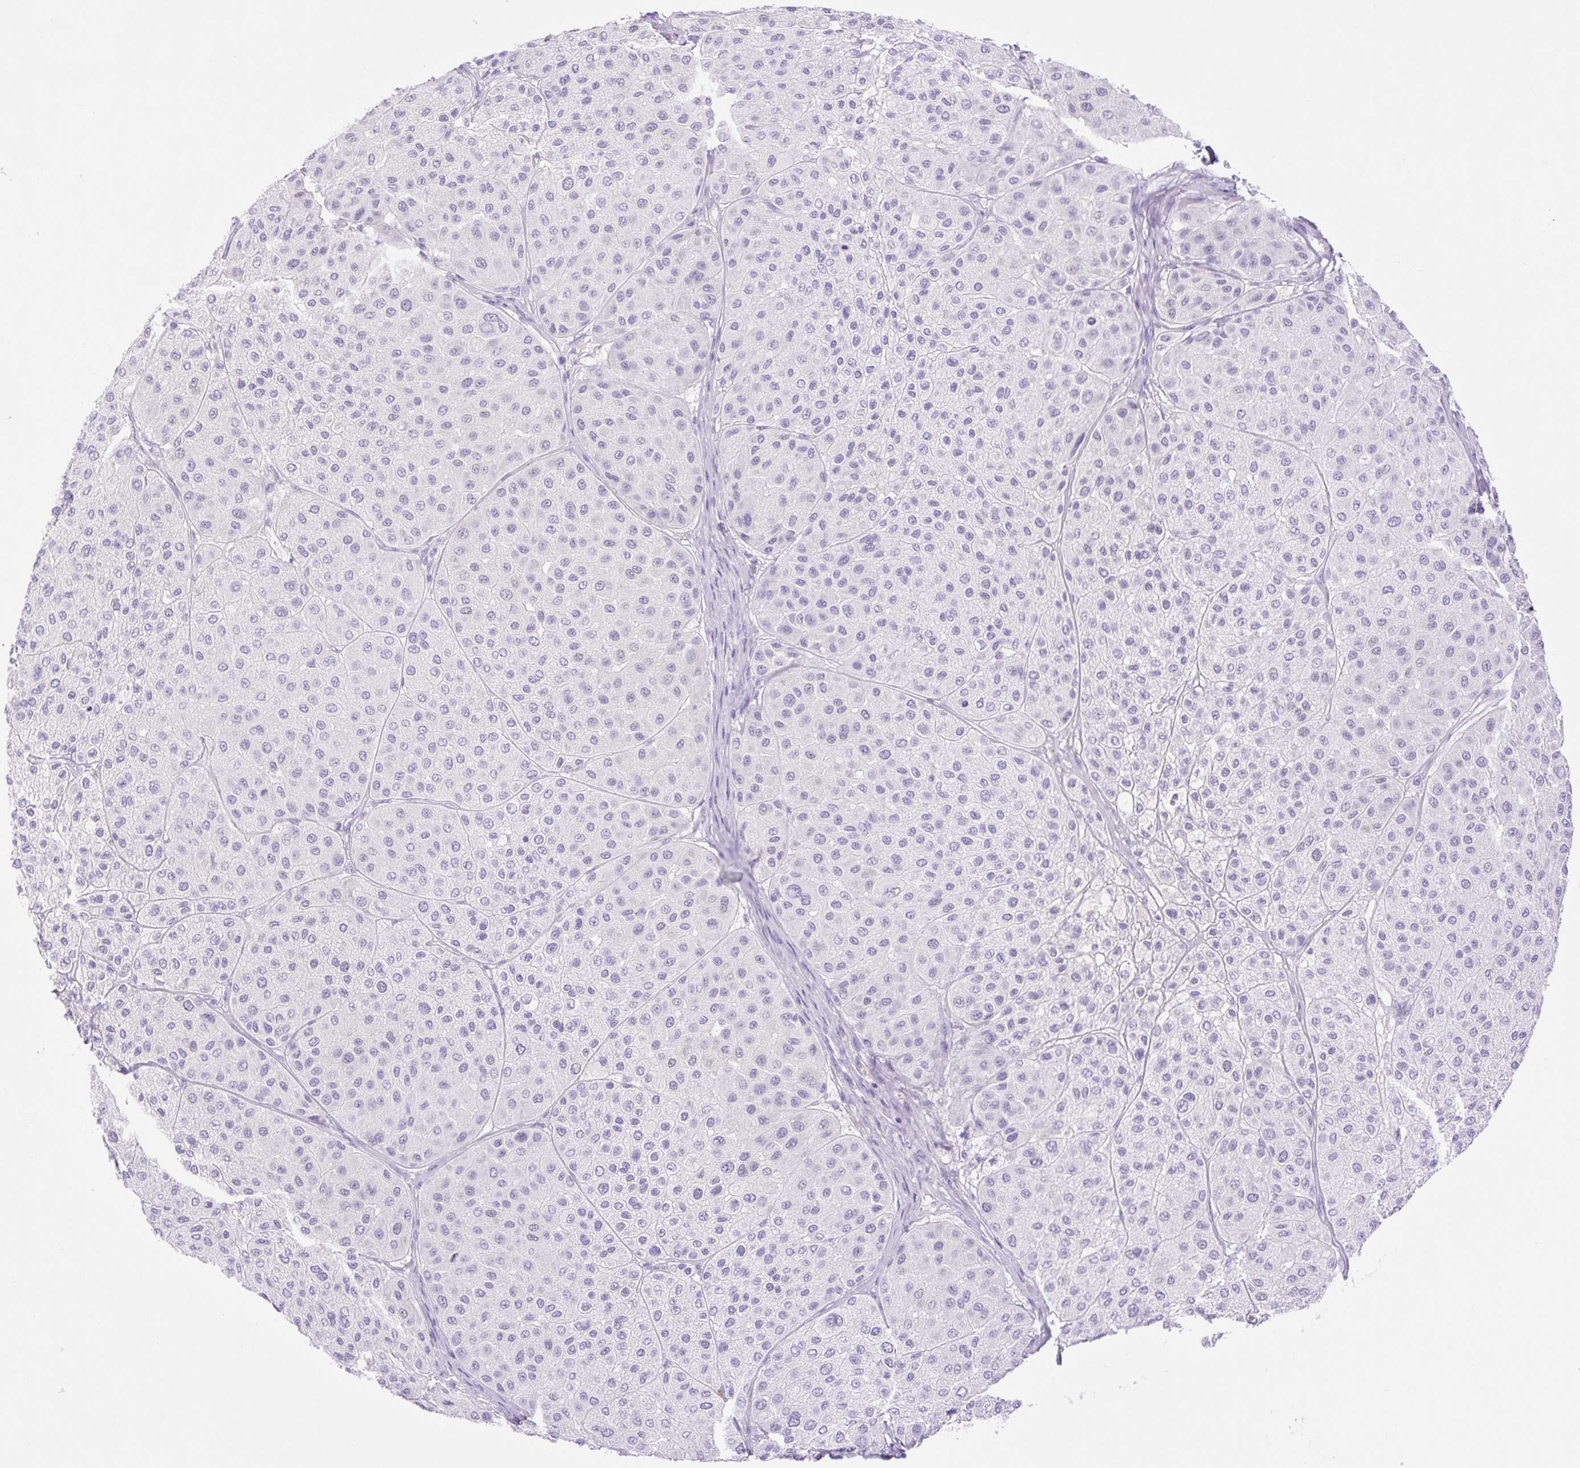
{"staining": {"intensity": "negative", "quantity": "none", "location": "none"}, "tissue": "melanoma", "cell_type": "Tumor cells", "image_type": "cancer", "snomed": [{"axis": "morphology", "description": "Malignant melanoma, Metastatic site"}, {"axis": "topography", "description": "Smooth muscle"}], "caption": "Tumor cells show no significant positivity in malignant melanoma (metastatic site).", "gene": "SLC25A40", "patient": {"sex": "male", "age": 41}}